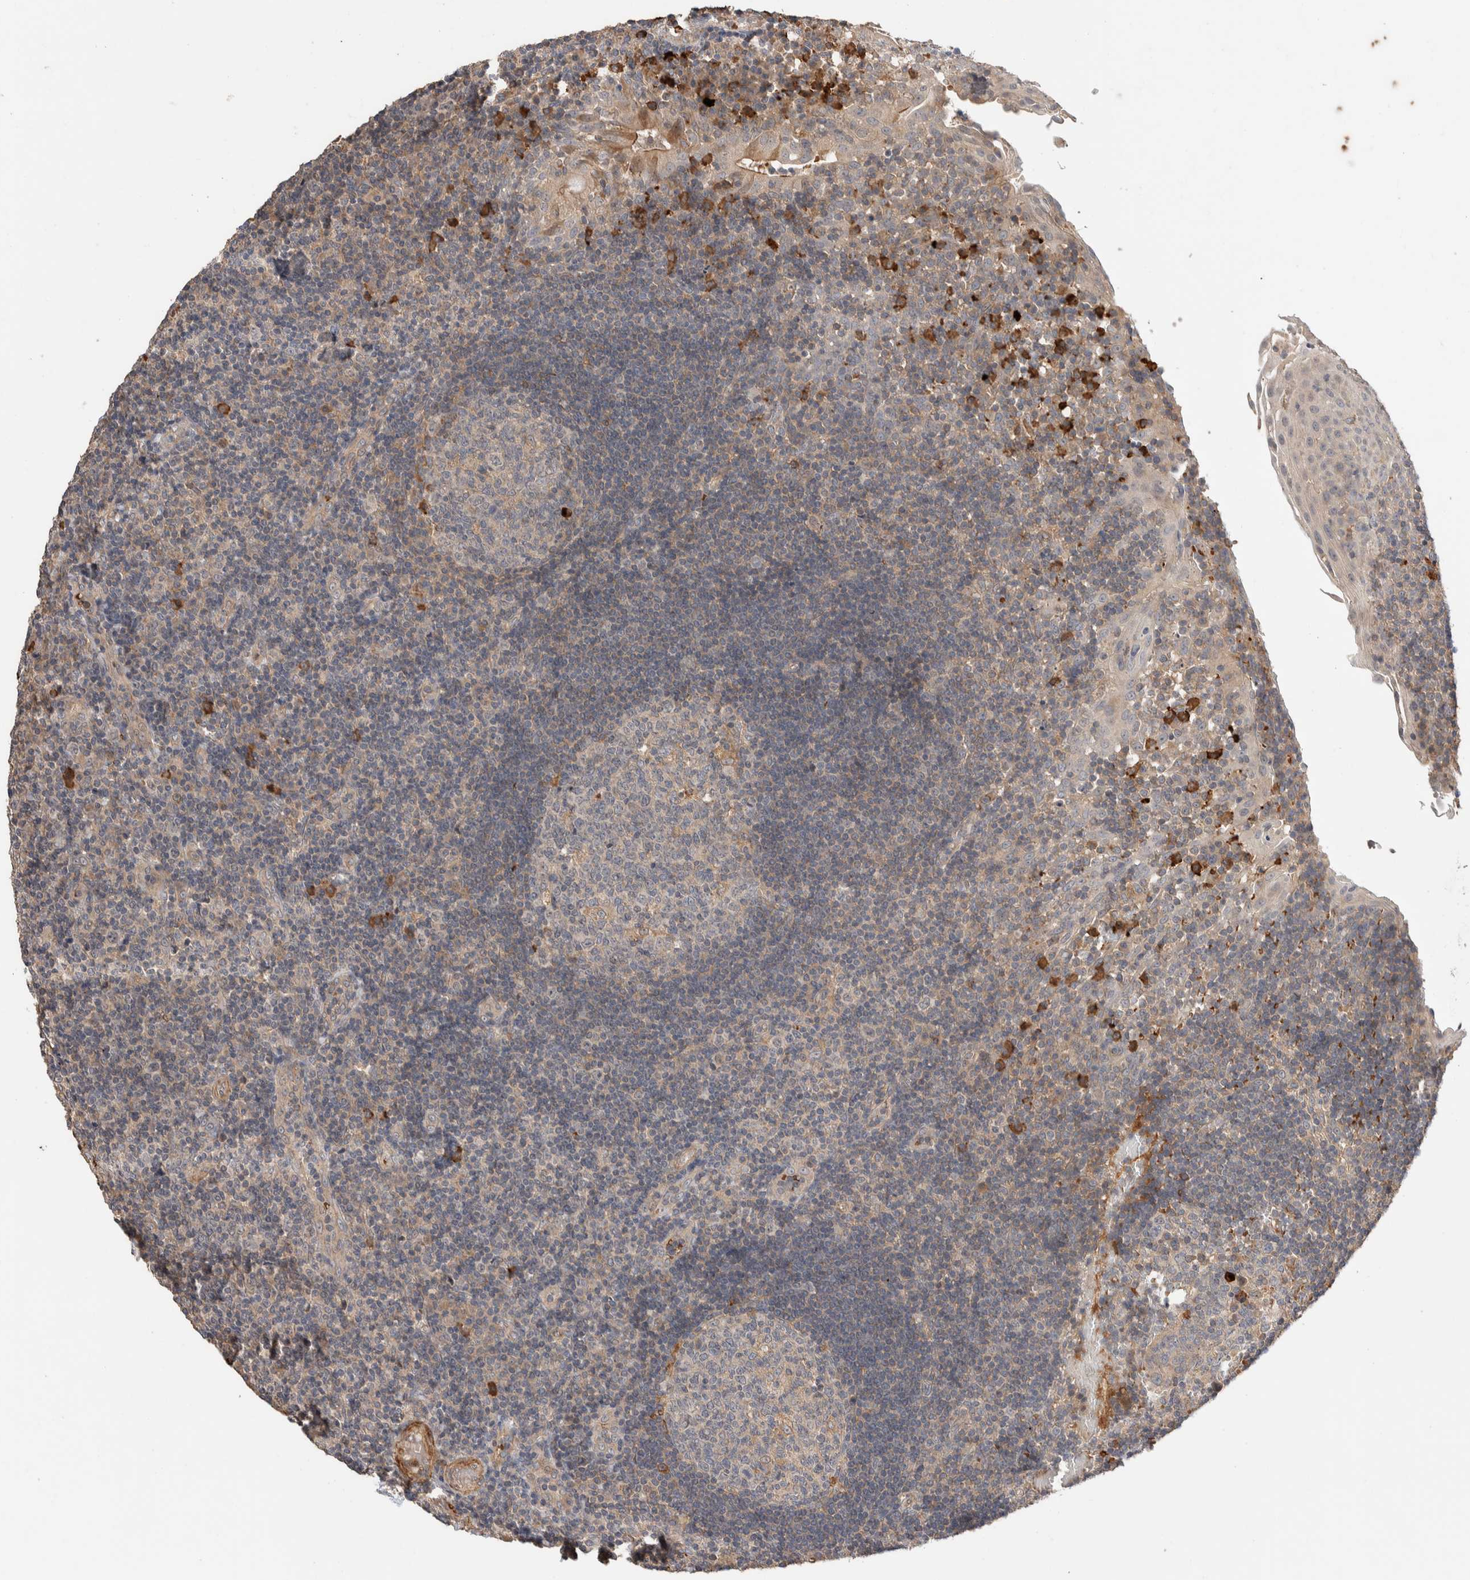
{"staining": {"intensity": "moderate", "quantity": "<25%", "location": "cytoplasmic/membranous"}, "tissue": "tonsil", "cell_type": "Germinal center cells", "image_type": "normal", "snomed": [{"axis": "morphology", "description": "Normal tissue, NOS"}, {"axis": "topography", "description": "Tonsil"}], "caption": "Protein staining of normal tonsil reveals moderate cytoplasmic/membranous staining in about <25% of germinal center cells. (Stains: DAB in brown, nuclei in blue, Microscopy: brightfield microscopy at high magnification).", "gene": "WDR91", "patient": {"sex": "female", "age": 40}}